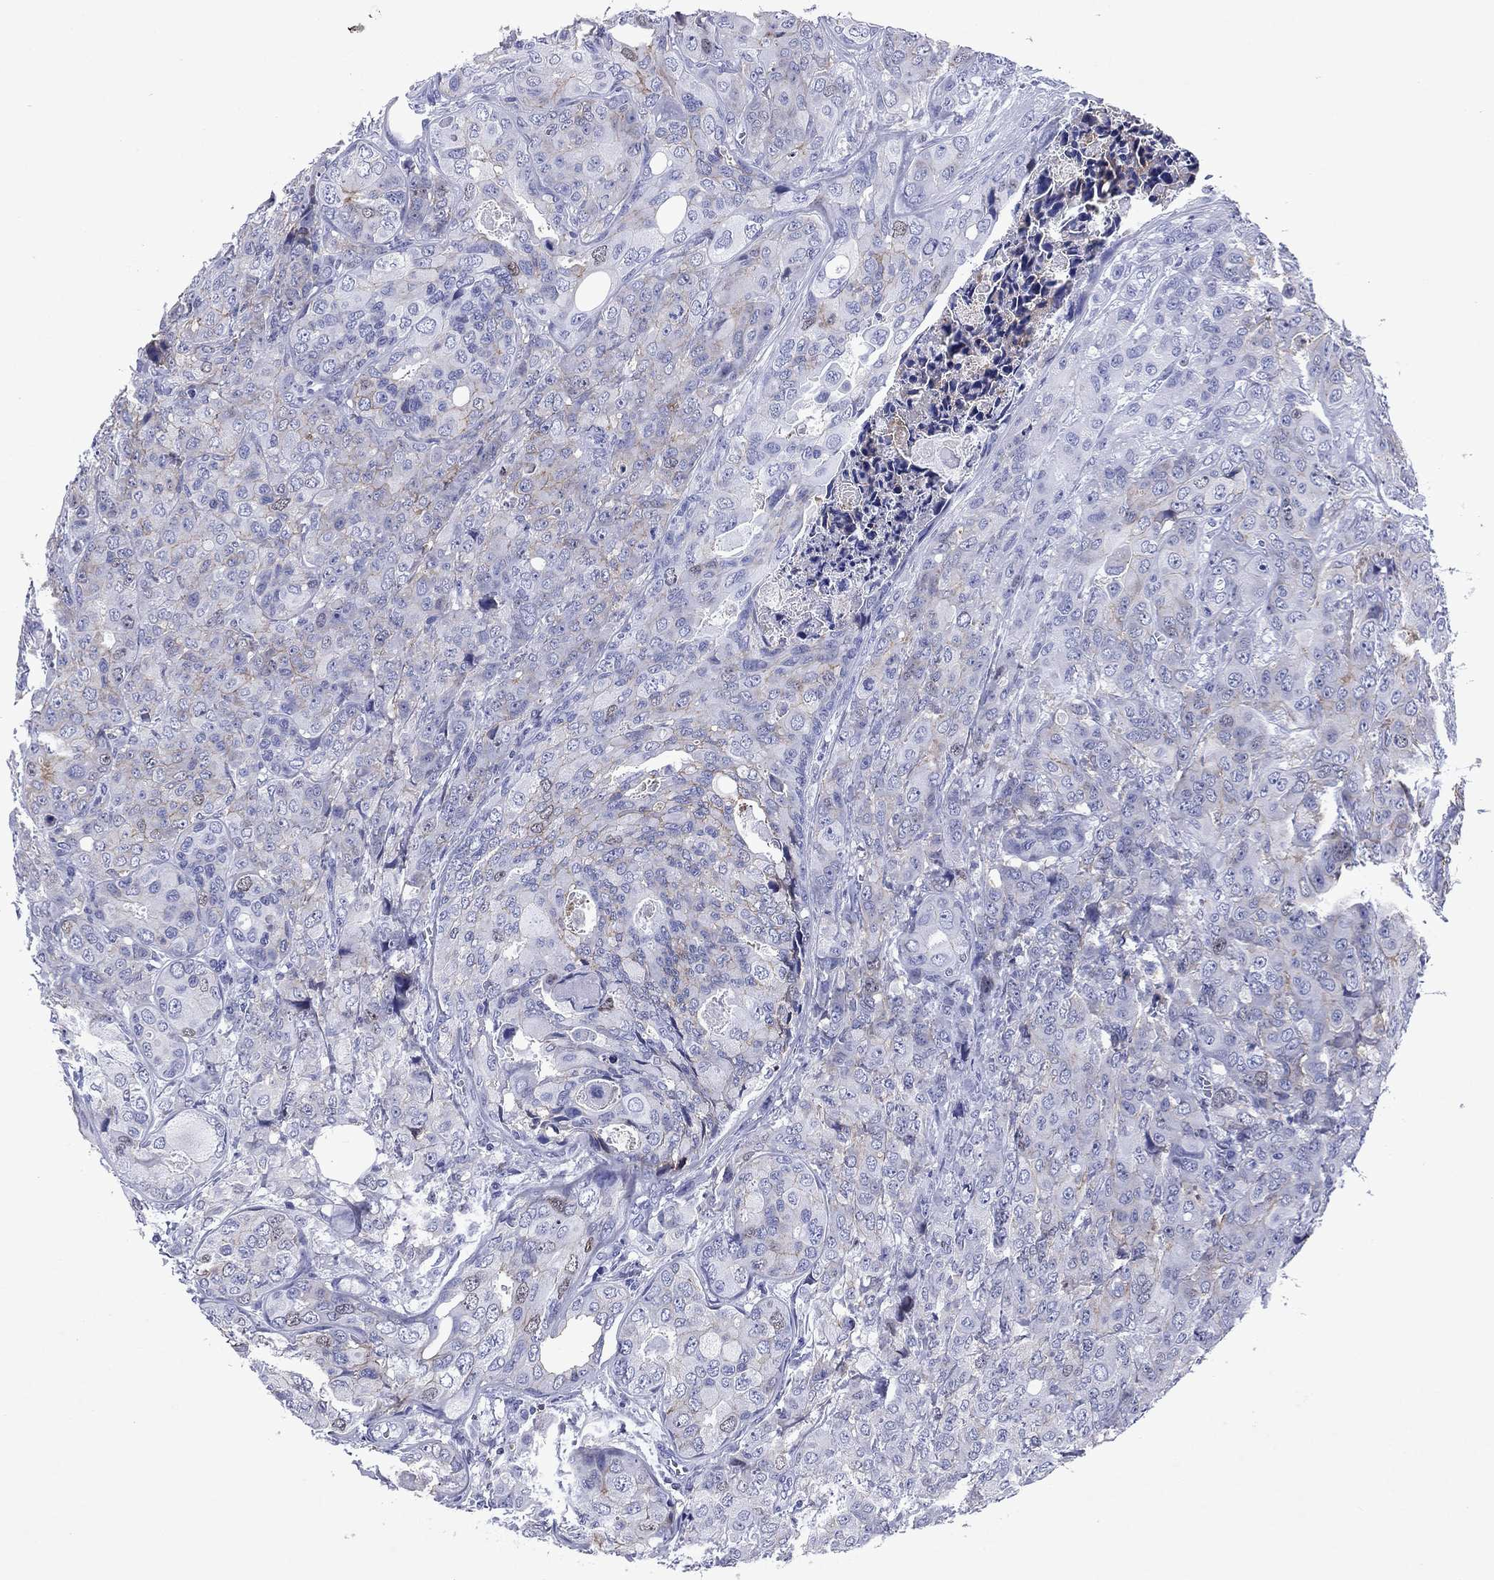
{"staining": {"intensity": "weak", "quantity": "<25%", "location": "cytoplasmic/membranous"}, "tissue": "breast cancer", "cell_type": "Tumor cells", "image_type": "cancer", "snomed": [{"axis": "morphology", "description": "Duct carcinoma"}, {"axis": "topography", "description": "Breast"}], "caption": "A histopathology image of human breast cancer (invasive ductal carcinoma) is negative for staining in tumor cells. Brightfield microscopy of immunohistochemistry stained with DAB (brown) and hematoxylin (blue), captured at high magnification.", "gene": "GZMK", "patient": {"sex": "female", "age": 43}}